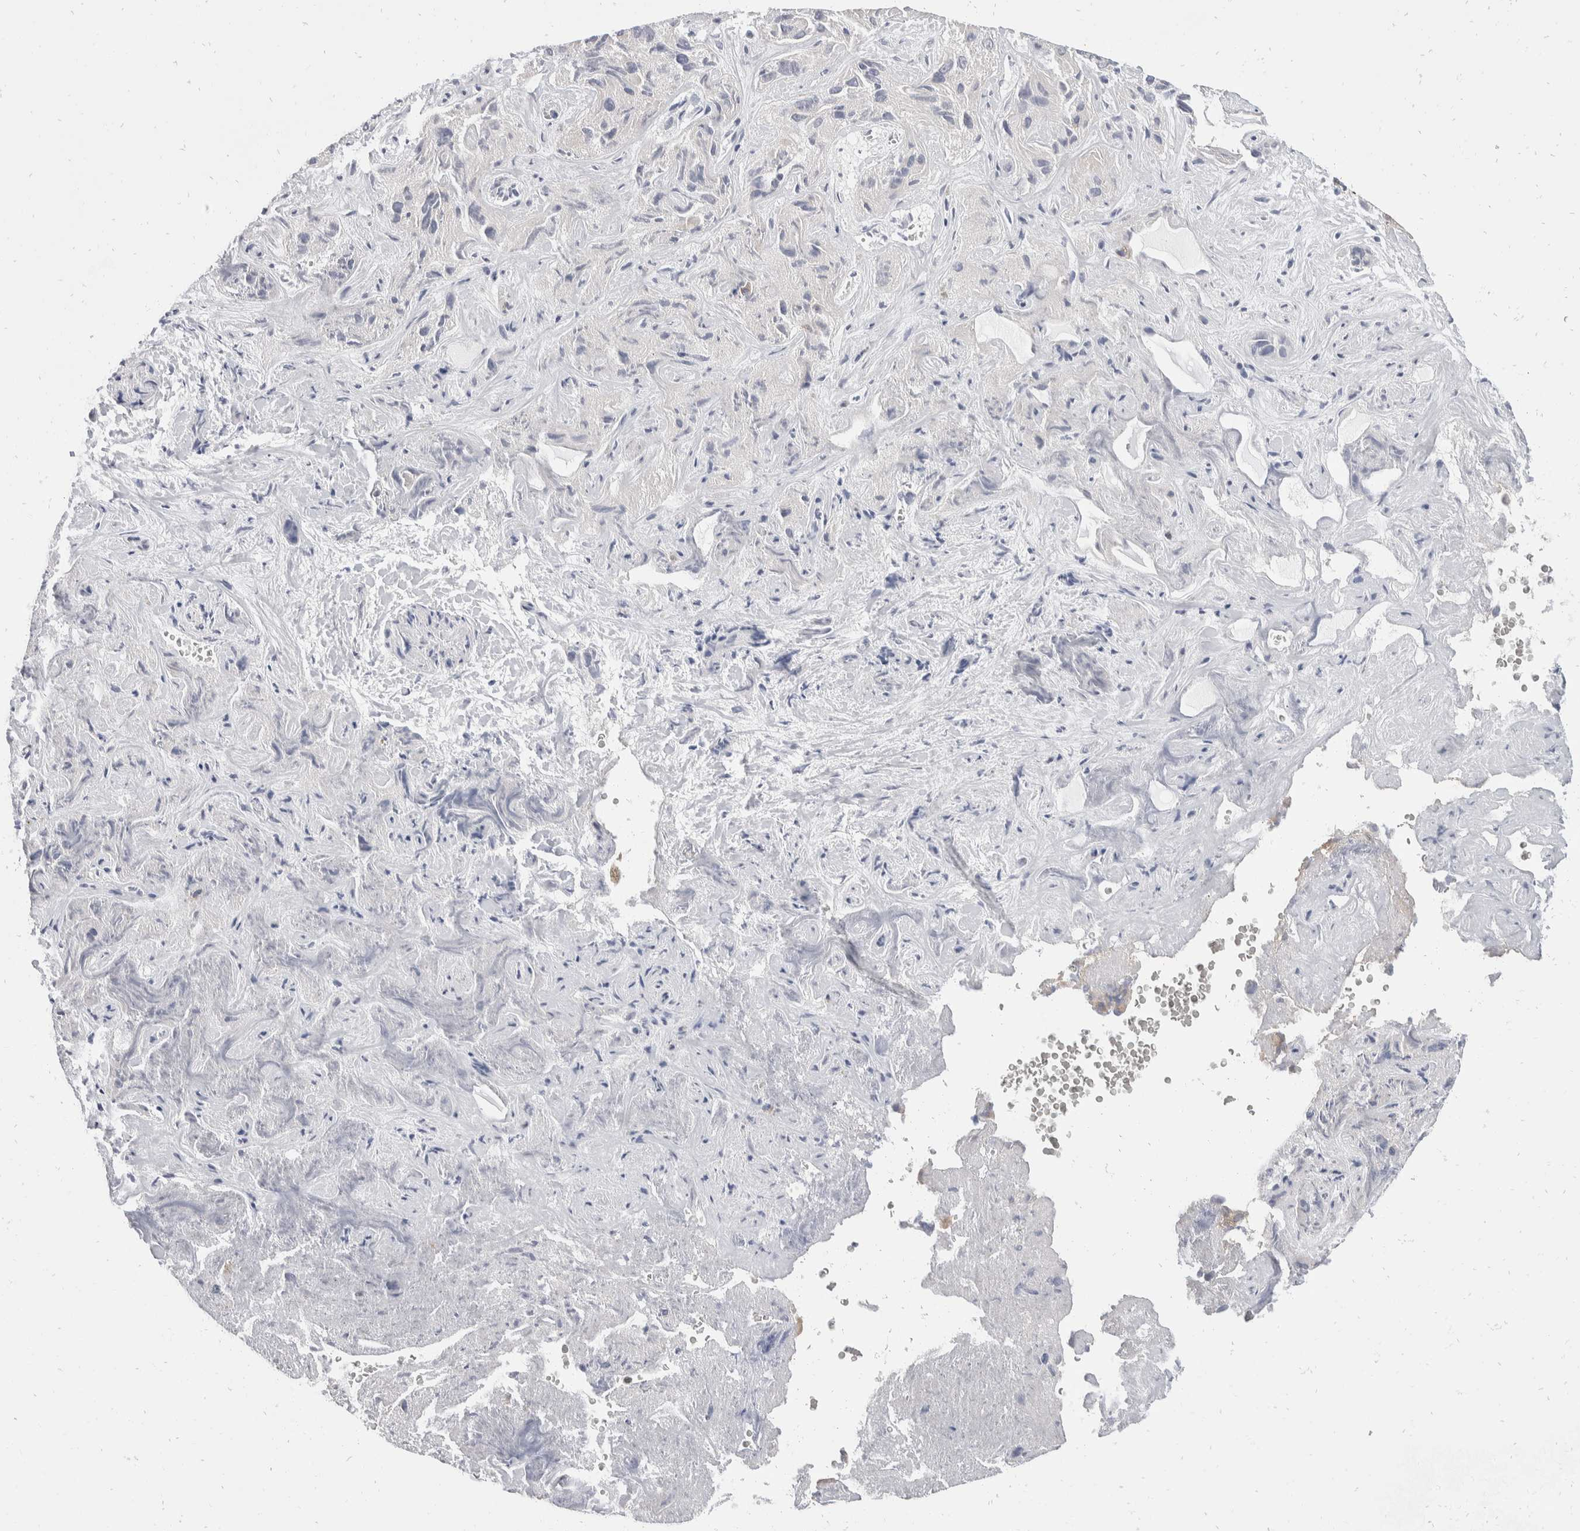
{"staining": {"intensity": "negative", "quantity": "none", "location": "none"}, "tissue": "liver cancer", "cell_type": "Tumor cells", "image_type": "cancer", "snomed": [{"axis": "morphology", "description": "Cholangiocarcinoma"}, {"axis": "topography", "description": "Liver"}], "caption": "Human liver cancer (cholangiocarcinoma) stained for a protein using IHC demonstrates no expression in tumor cells.", "gene": "TMEM245", "patient": {"sex": "female", "age": 52}}